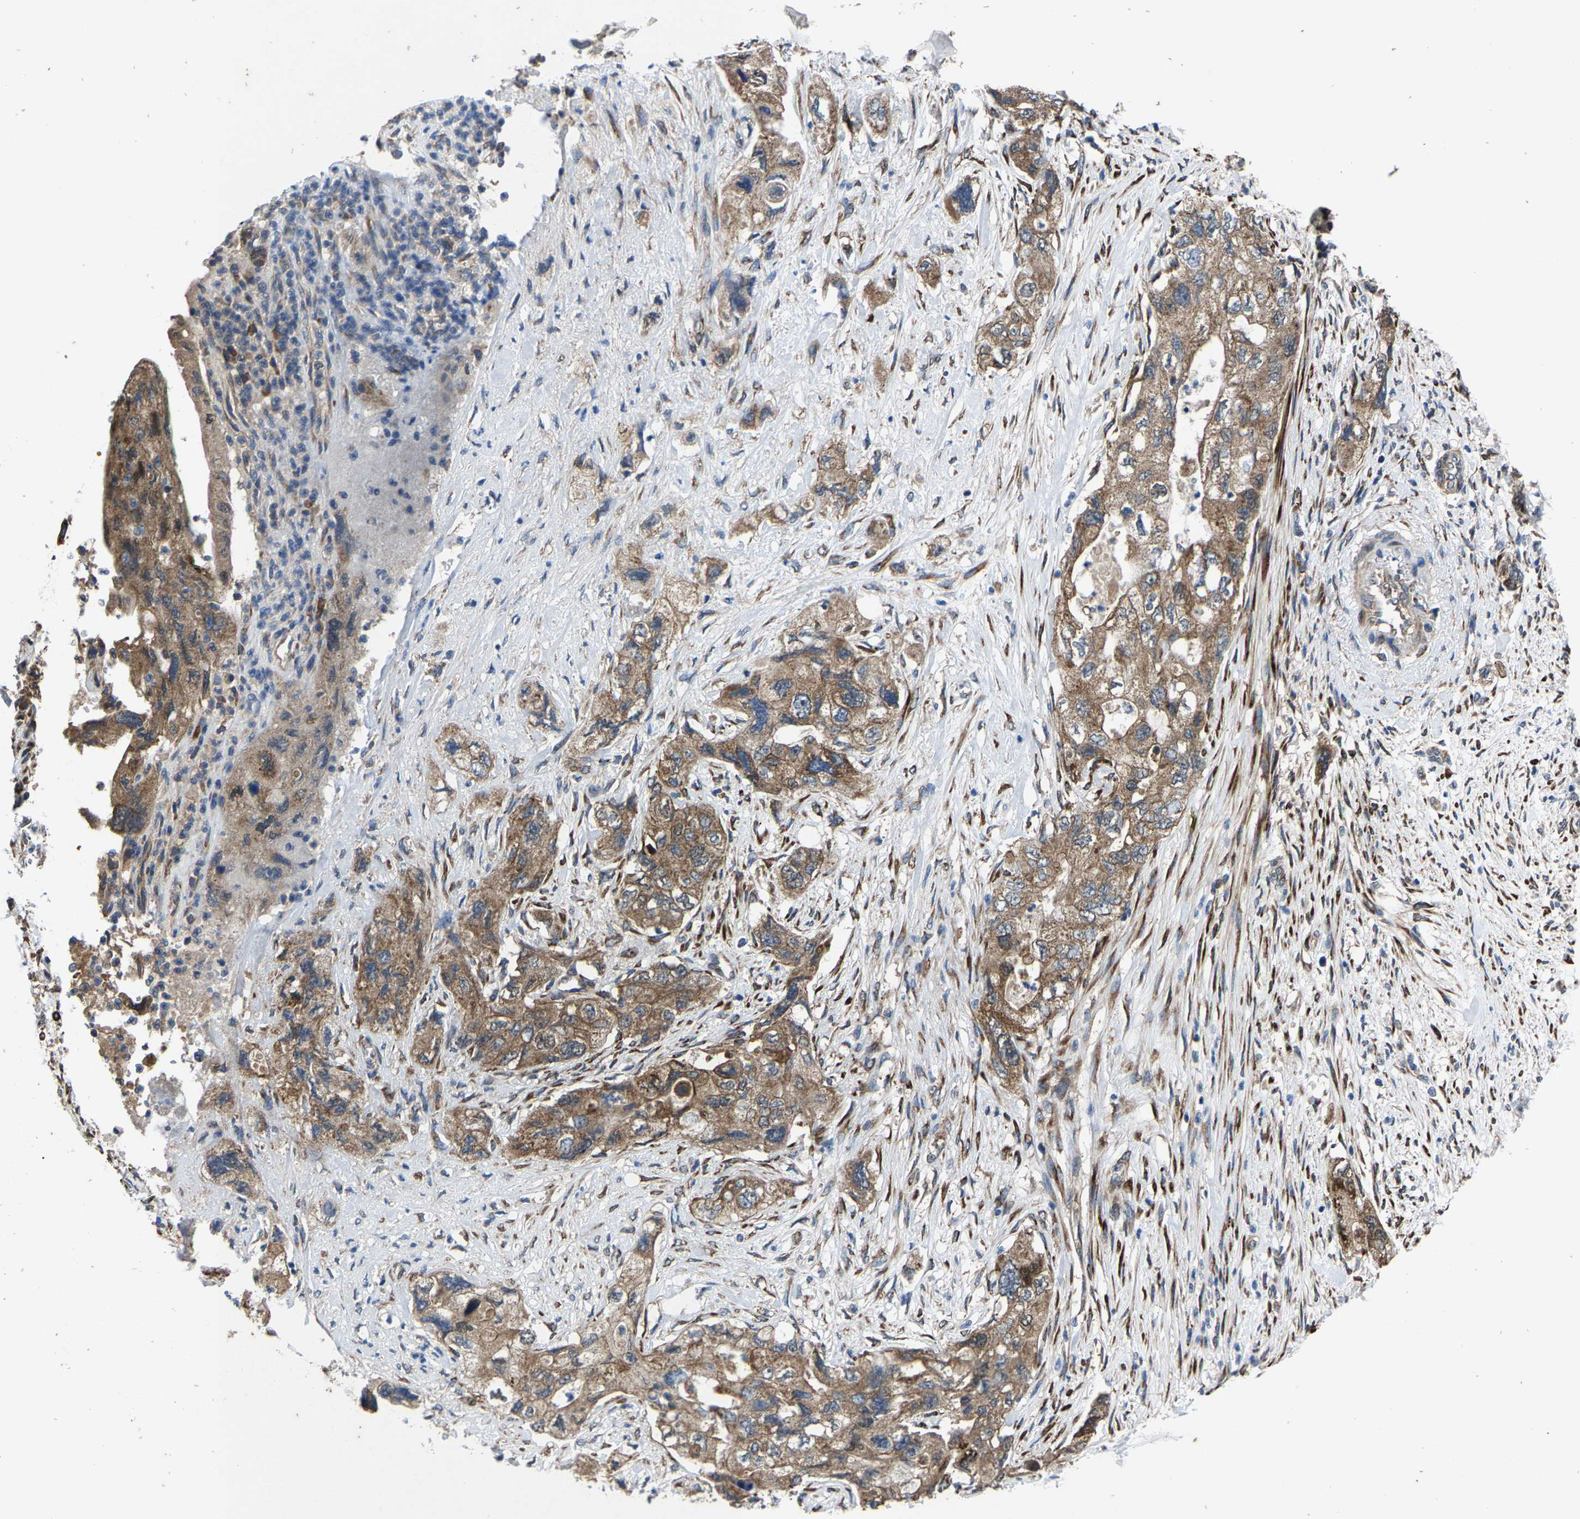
{"staining": {"intensity": "moderate", "quantity": ">75%", "location": "cytoplasmic/membranous"}, "tissue": "pancreatic cancer", "cell_type": "Tumor cells", "image_type": "cancer", "snomed": [{"axis": "morphology", "description": "Adenocarcinoma, NOS"}, {"axis": "topography", "description": "Pancreas"}], "caption": "Protein expression by immunohistochemistry shows moderate cytoplasmic/membranous staining in approximately >75% of tumor cells in adenocarcinoma (pancreatic).", "gene": "PDP1", "patient": {"sex": "female", "age": 73}}